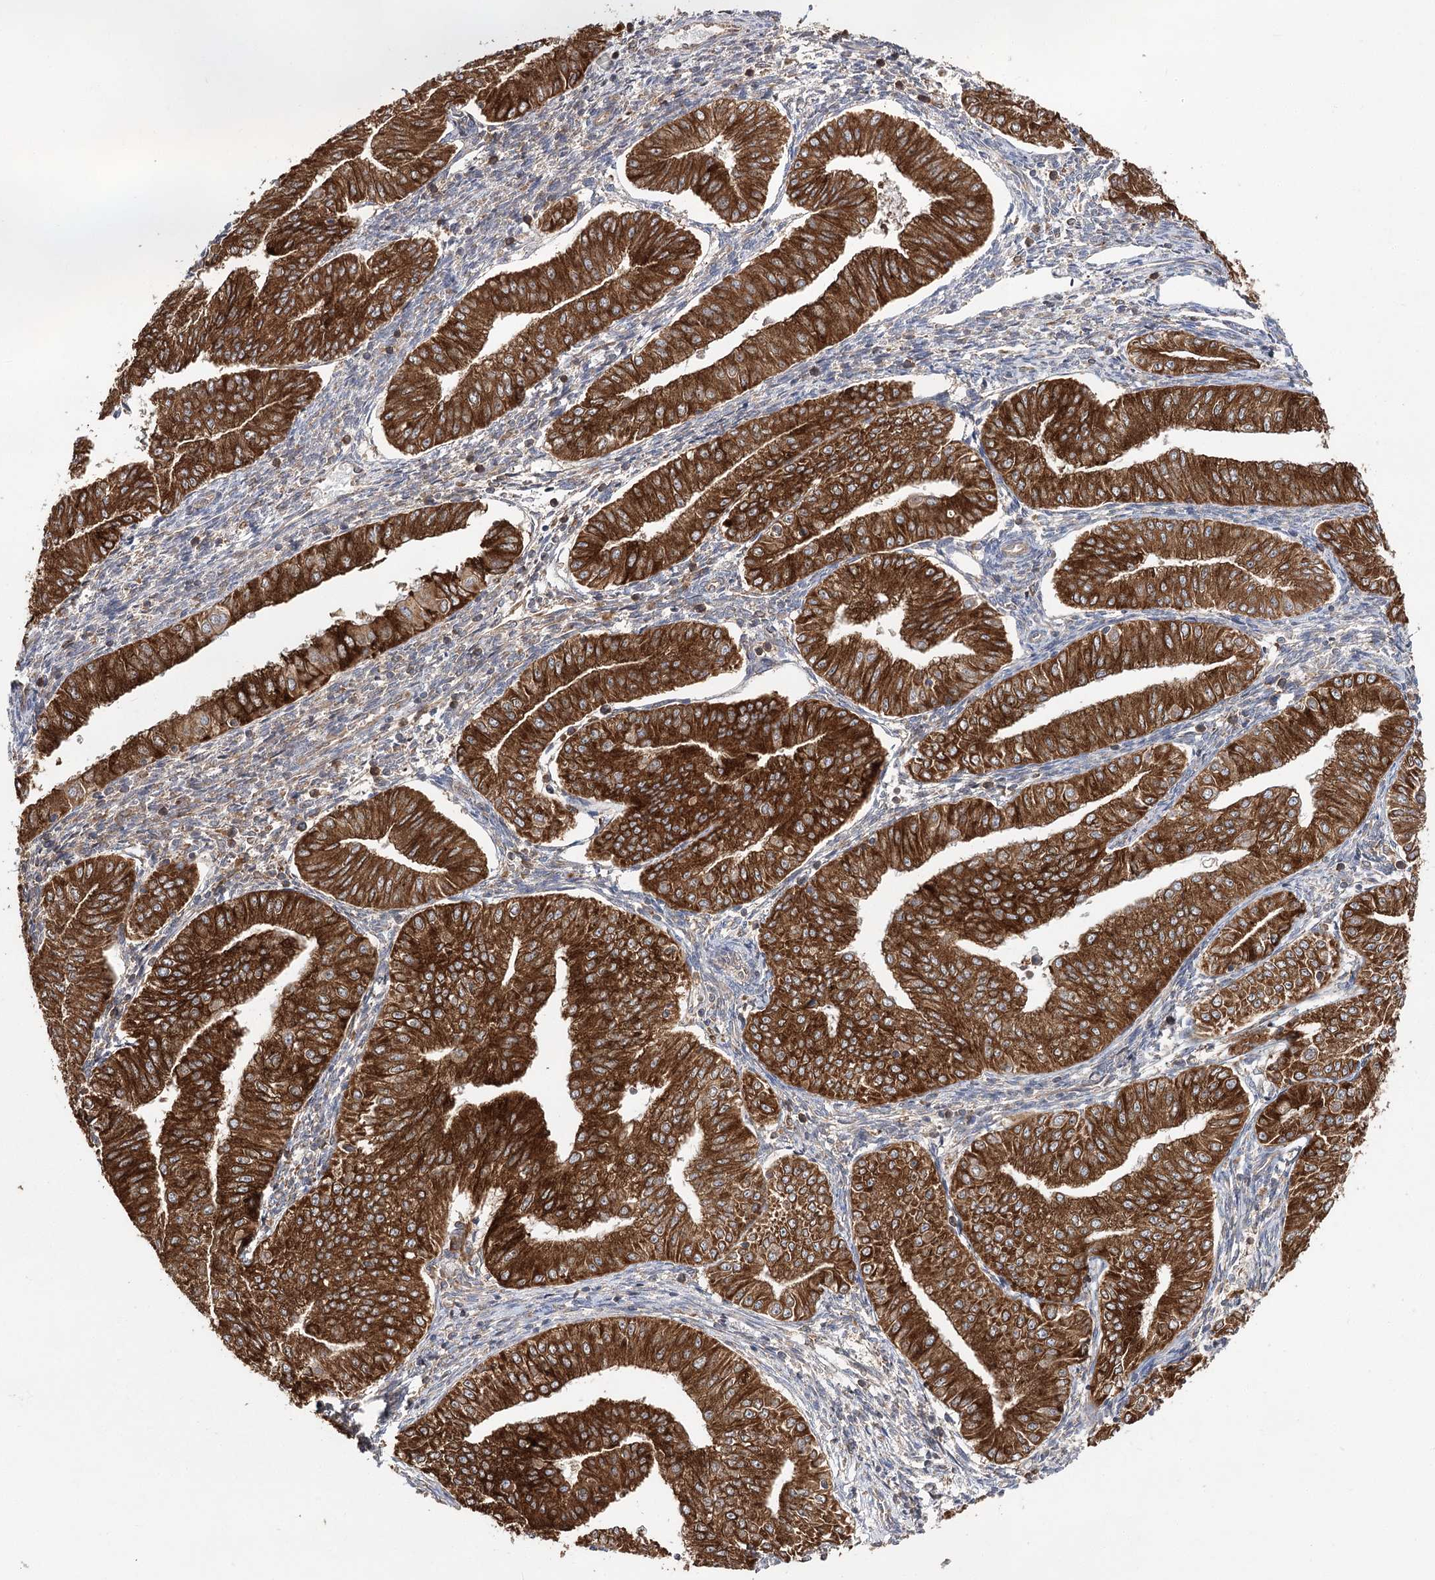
{"staining": {"intensity": "strong", "quantity": ">75%", "location": "cytoplasmic/membranous"}, "tissue": "endometrial cancer", "cell_type": "Tumor cells", "image_type": "cancer", "snomed": [{"axis": "morphology", "description": "Normal tissue, NOS"}, {"axis": "morphology", "description": "Adenocarcinoma, NOS"}, {"axis": "topography", "description": "Endometrium"}], "caption": "Immunohistochemical staining of human endometrial adenocarcinoma displays strong cytoplasmic/membranous protein staining in approximately >75% of tumor cells. (IHC, brightfield microscopy, high magnification).", "gene": "DNAJB14", "patient": {"sex": "female", "age": 53}}